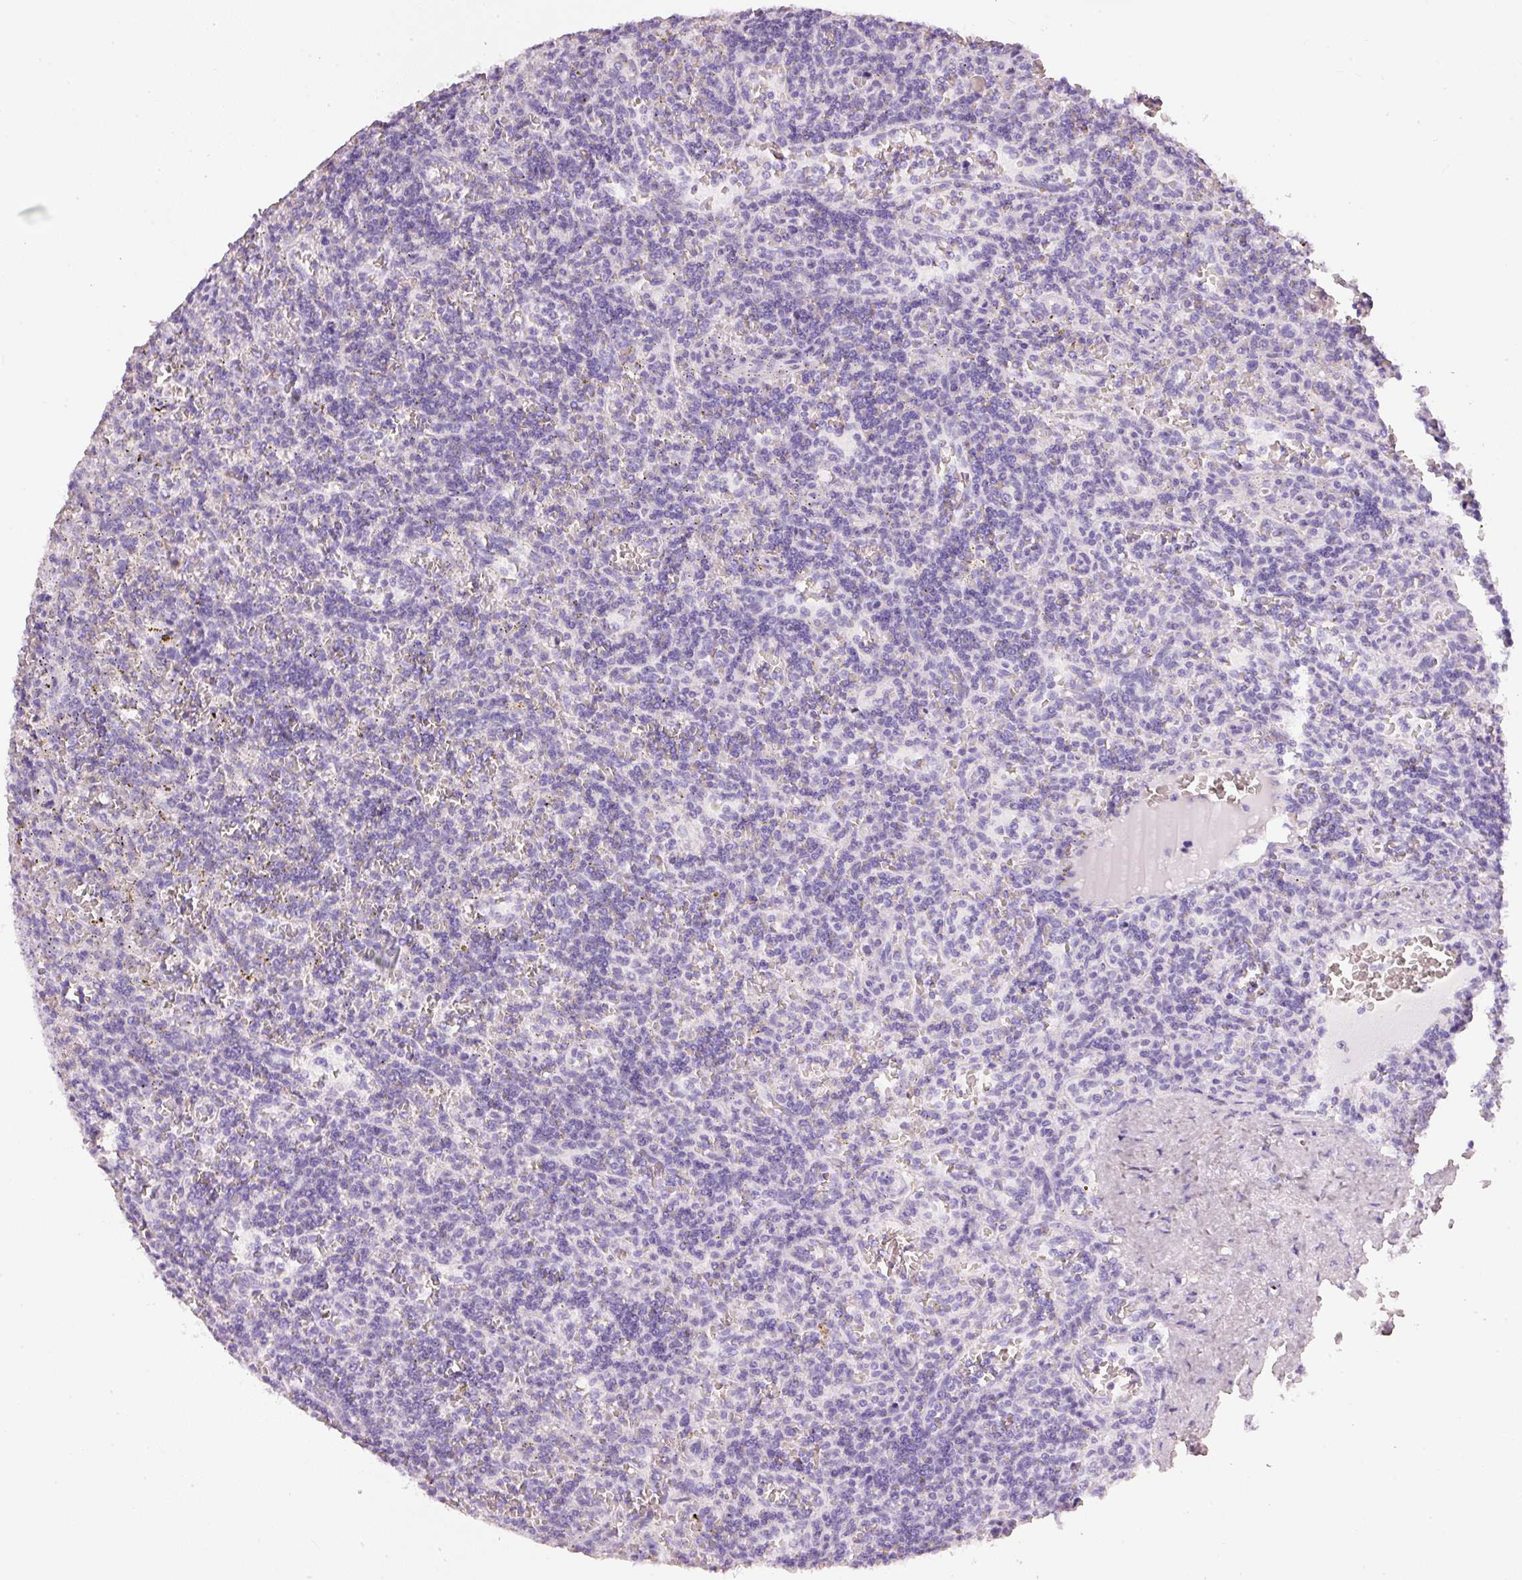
{"staining": {"intensity": "negative", "quantity": "none", "location": "none"}, "tissue": "lymphoma", "cell_type": "Tumor cells", "image_type": "cancer", "snomed": [{"axis": "morphology", "description": "Malignant lymphoma, non-Hodgkin's type, Low grade"}, {"axis": "topography", "description": "Spleen"}], "caption": "Lymphoma stained for a protein using immunohistochemistry demonstrates no staining tumor cells.", "gene": "PDXDC1", "patient": {"sex": "male", "age": 73}}